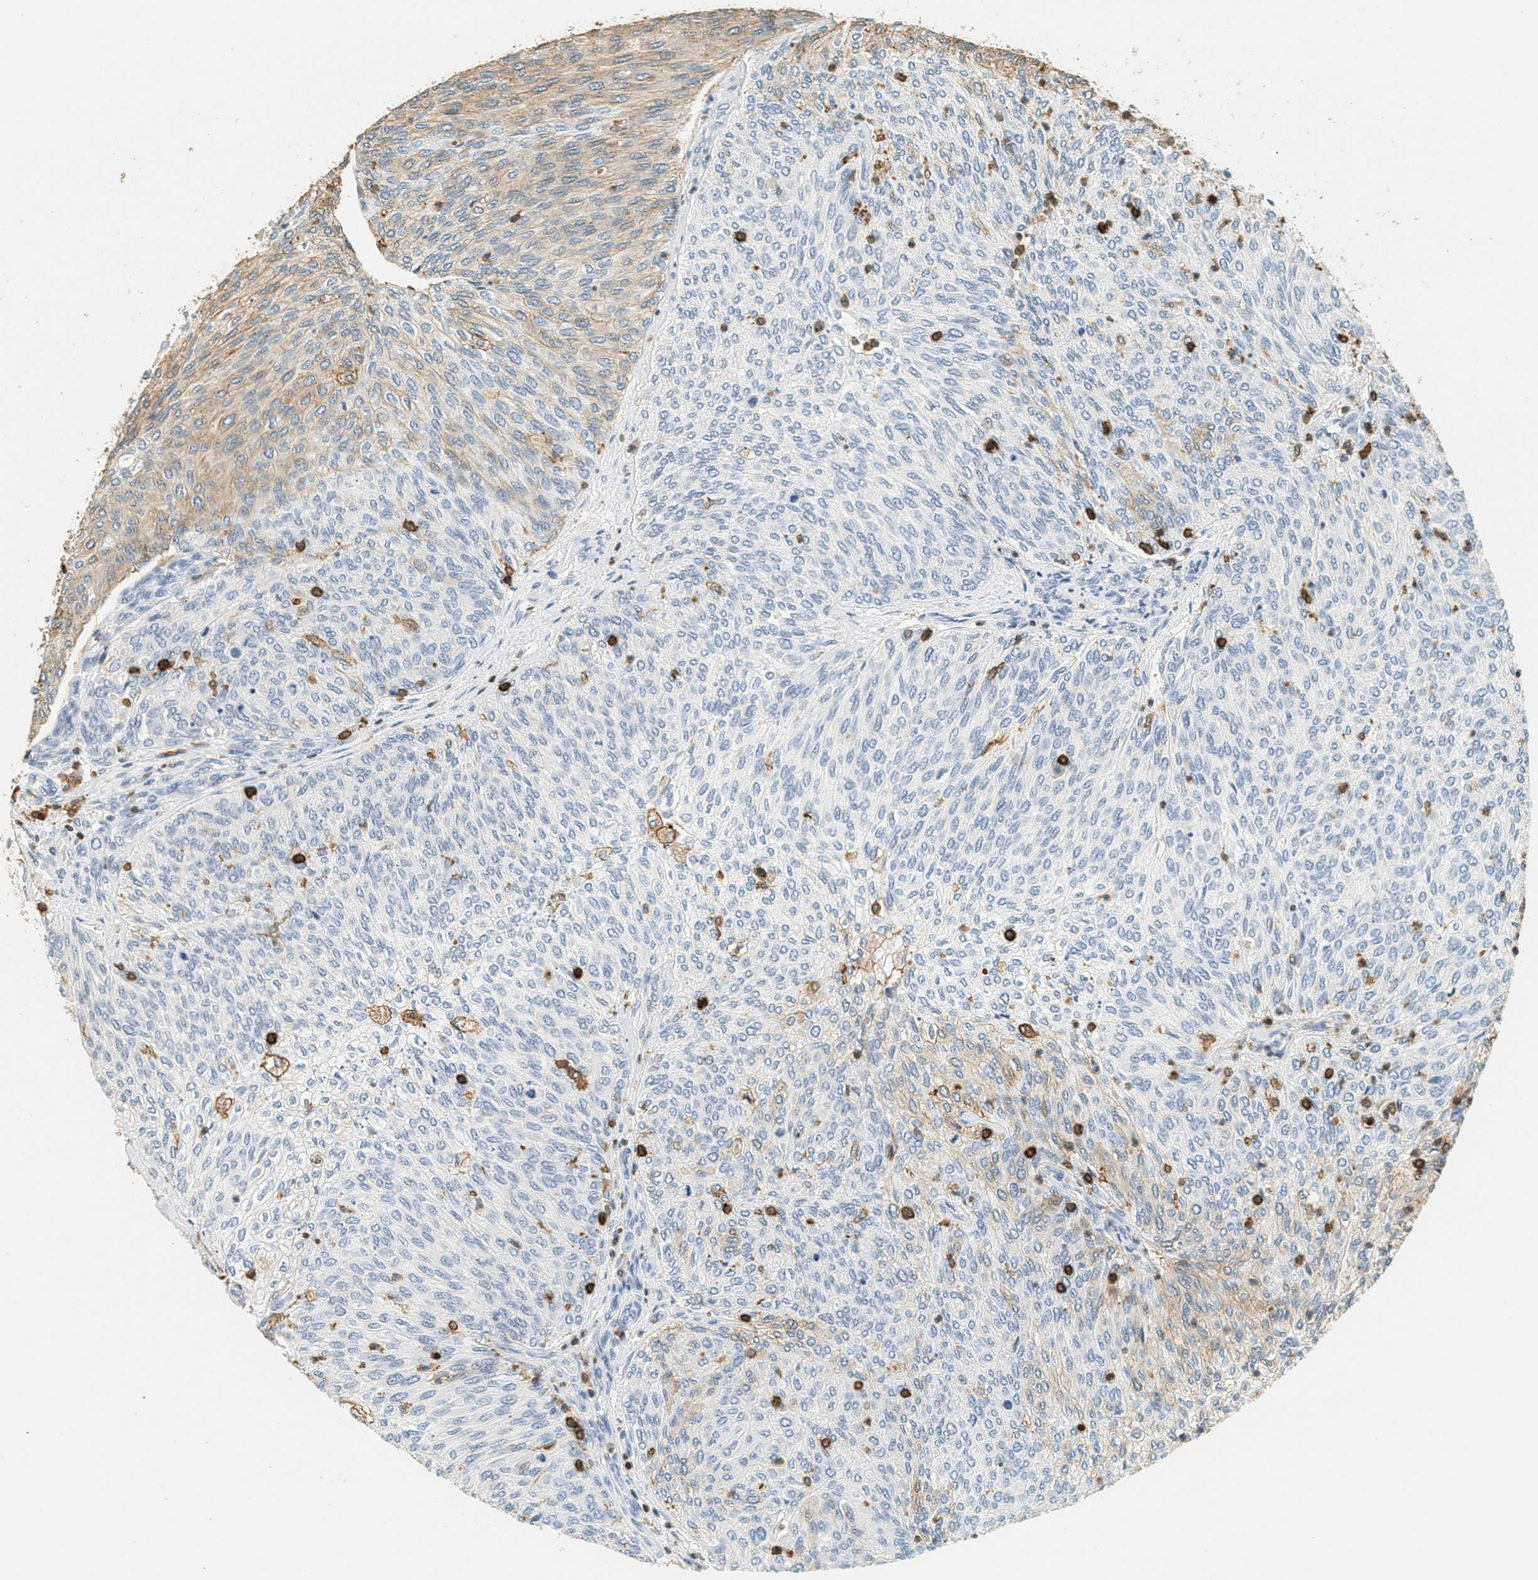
{"staining": {"intensity": "moderate", "quantity": "<25%", "location": "cytoplasmic/membranous"}, "tissue": "urothelial cancer", "cell_type": "Tumor cells", "image_type": "cancer", "snomed": [{"axis": "morphology", "description": "Urothelial carcinoma, Low grade"}, {"axis": "topography", "description": "Urinary bladder"}], "caption": "A brown stain labels moderate cytoplasmic/membranous expression of a protein in urothelial cancer tumor cells.", "gene": "LSP1", "patient": {"sex": "female", "age": 79}}